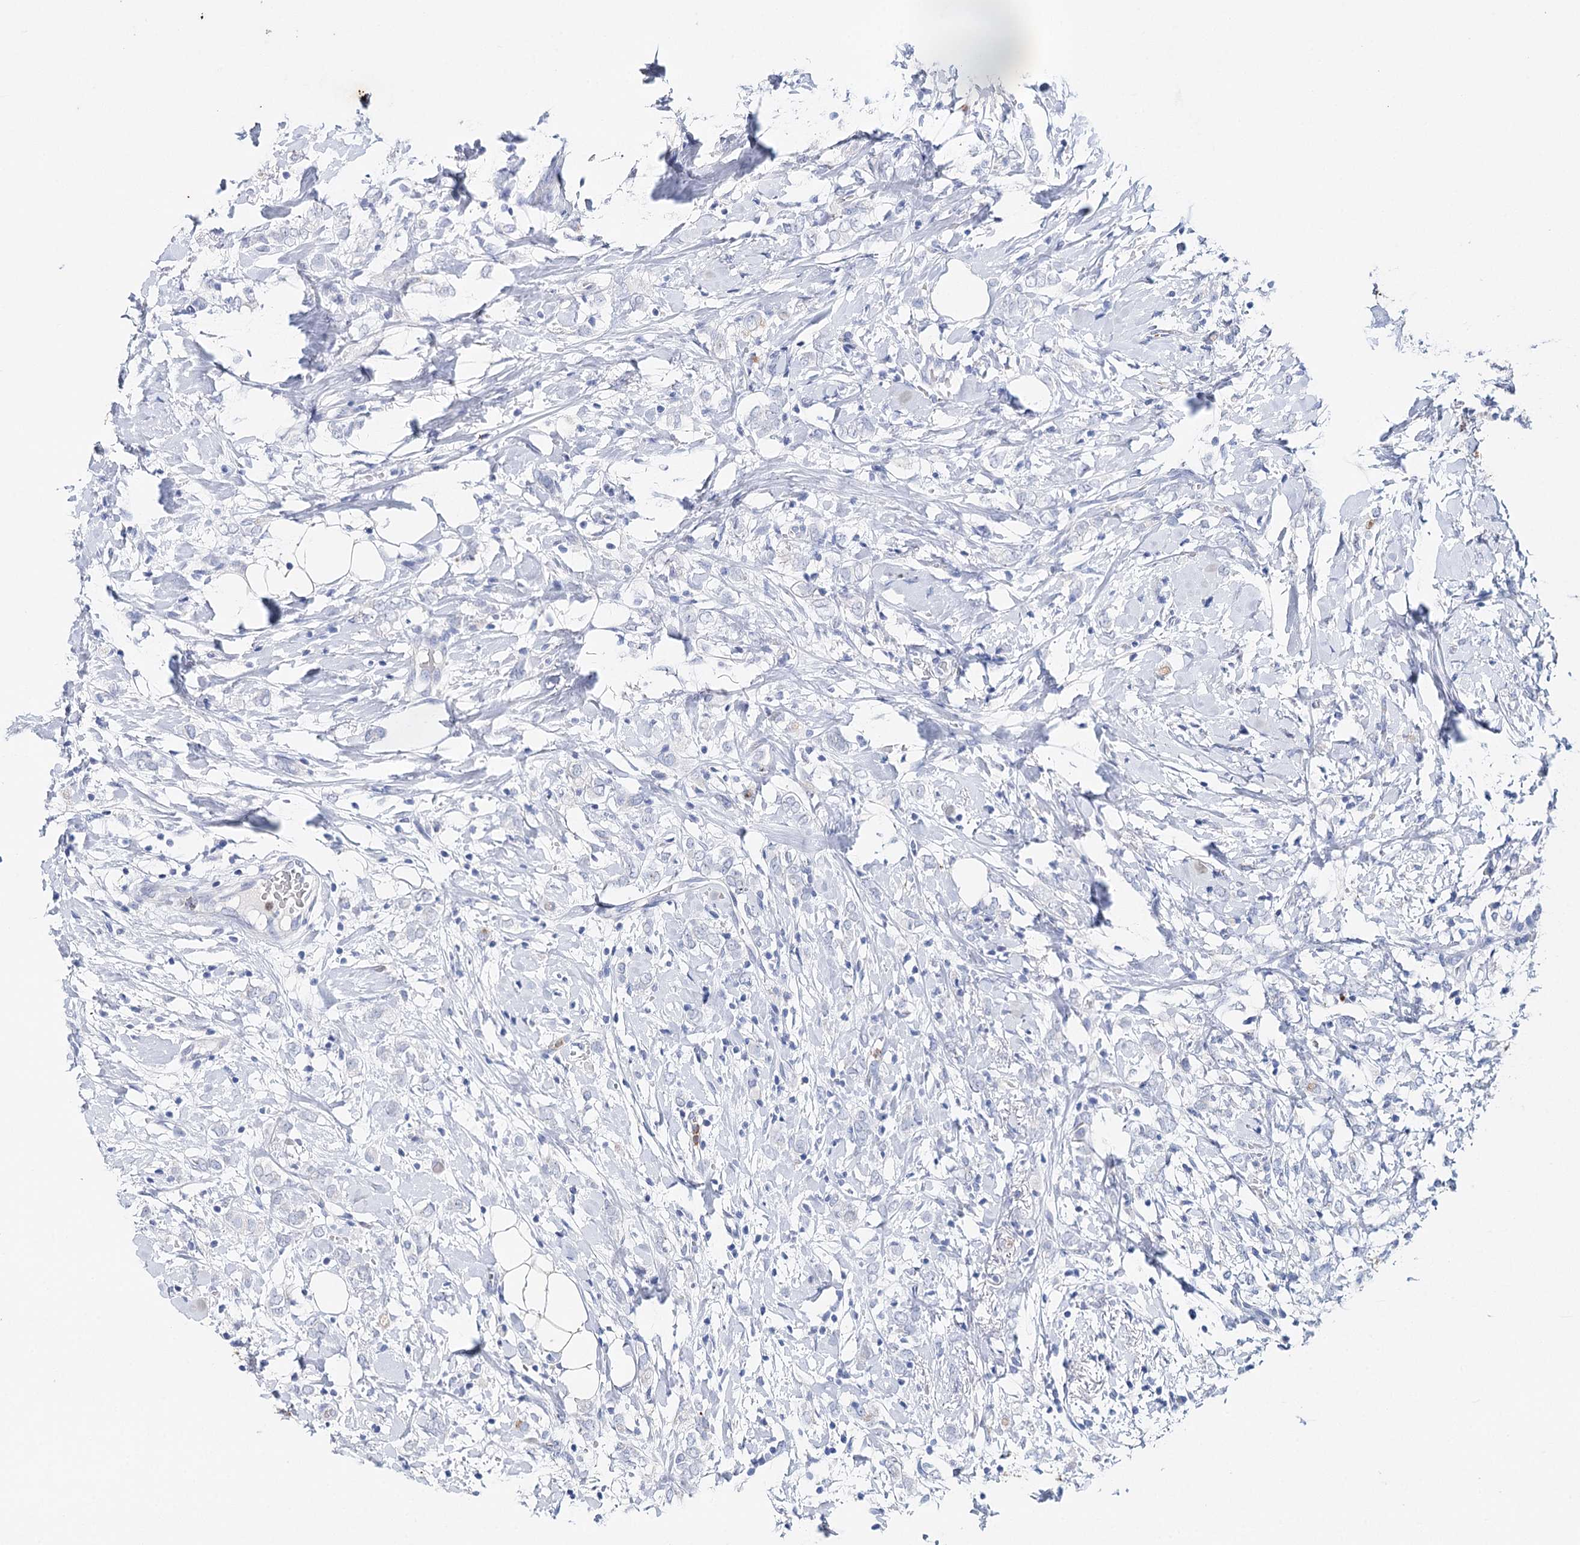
{"staining": {"intensity": "negative", "quantity": "none", "location": "none"}, "tissue": "breast cancer", "cell_type": "Tumor cells", "image_type": "cancer", "snomed": [{"axis": "morphology", "description": "Normal tissue, NOS"}, {"axis": "morphology", "description": "Lobular carcinoma"}, {"axis": "topography", "description": "Breast"}], "caption": "Immunohistochemistry photomicrograph of neoplastic tissue: human breast cancer (lobular carcinoma) stained with DAB exhibits no significant protein positivity in tumor cells.", "gene": "CEACAM8", "patient": {"sex": "female", "age": 47}}